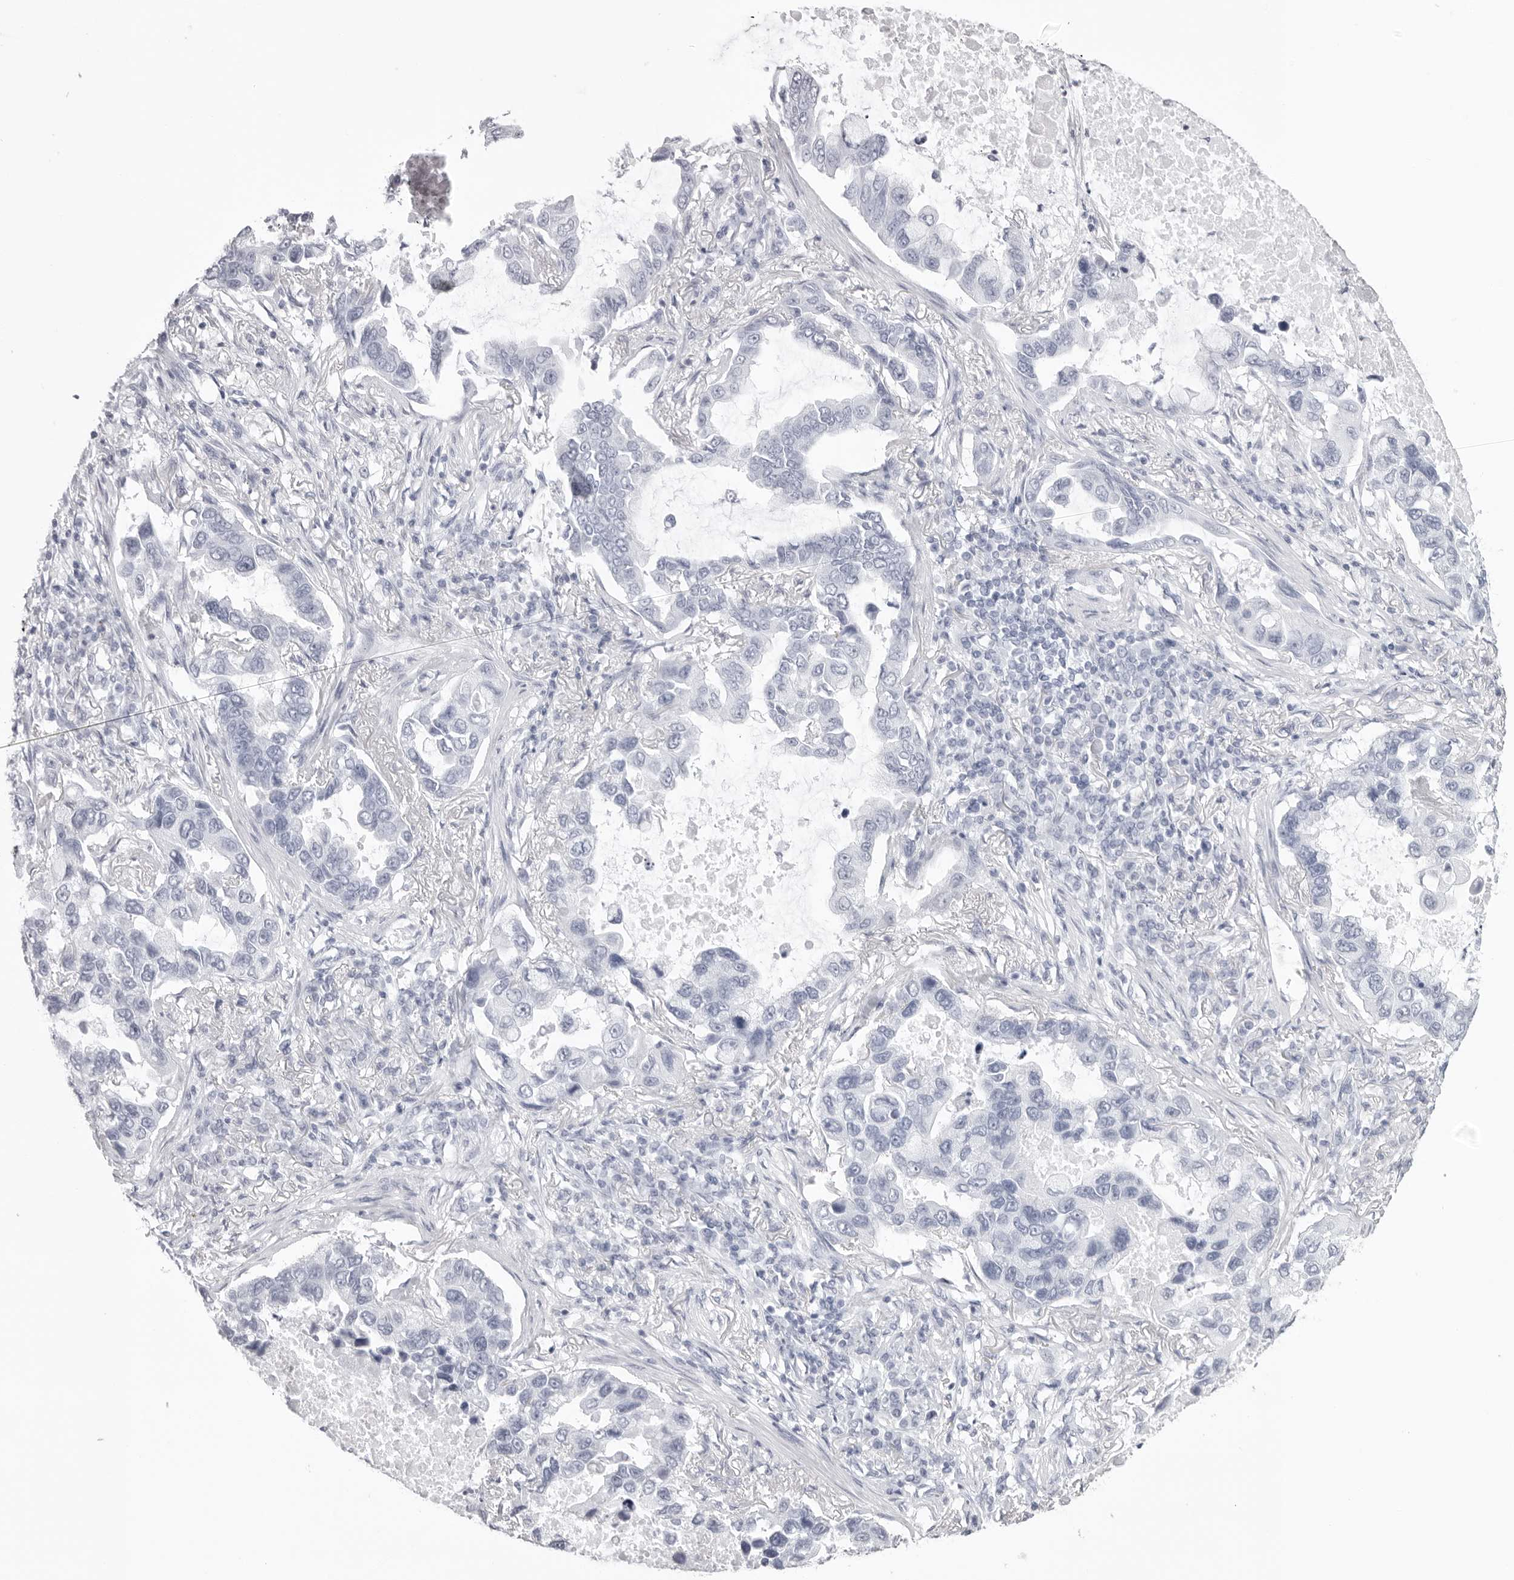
{"staining": {"intensity": "negative", "quantity": "none", "location": "none"}, "tissue": "lung cancer", "cell_type": "Tumor cells", "image_type": "cancer", "snomed": [{"axis": "morphology", "description": "Adenocarcinoma, NOS"}, {"axis": "topography", "description": "Lung"}], "caption": "This is an IHC image of lung cancer. There is no positivity in tumor cells.", "gene": "KLK9", "patient": {"sex": "male", "age": 64}}